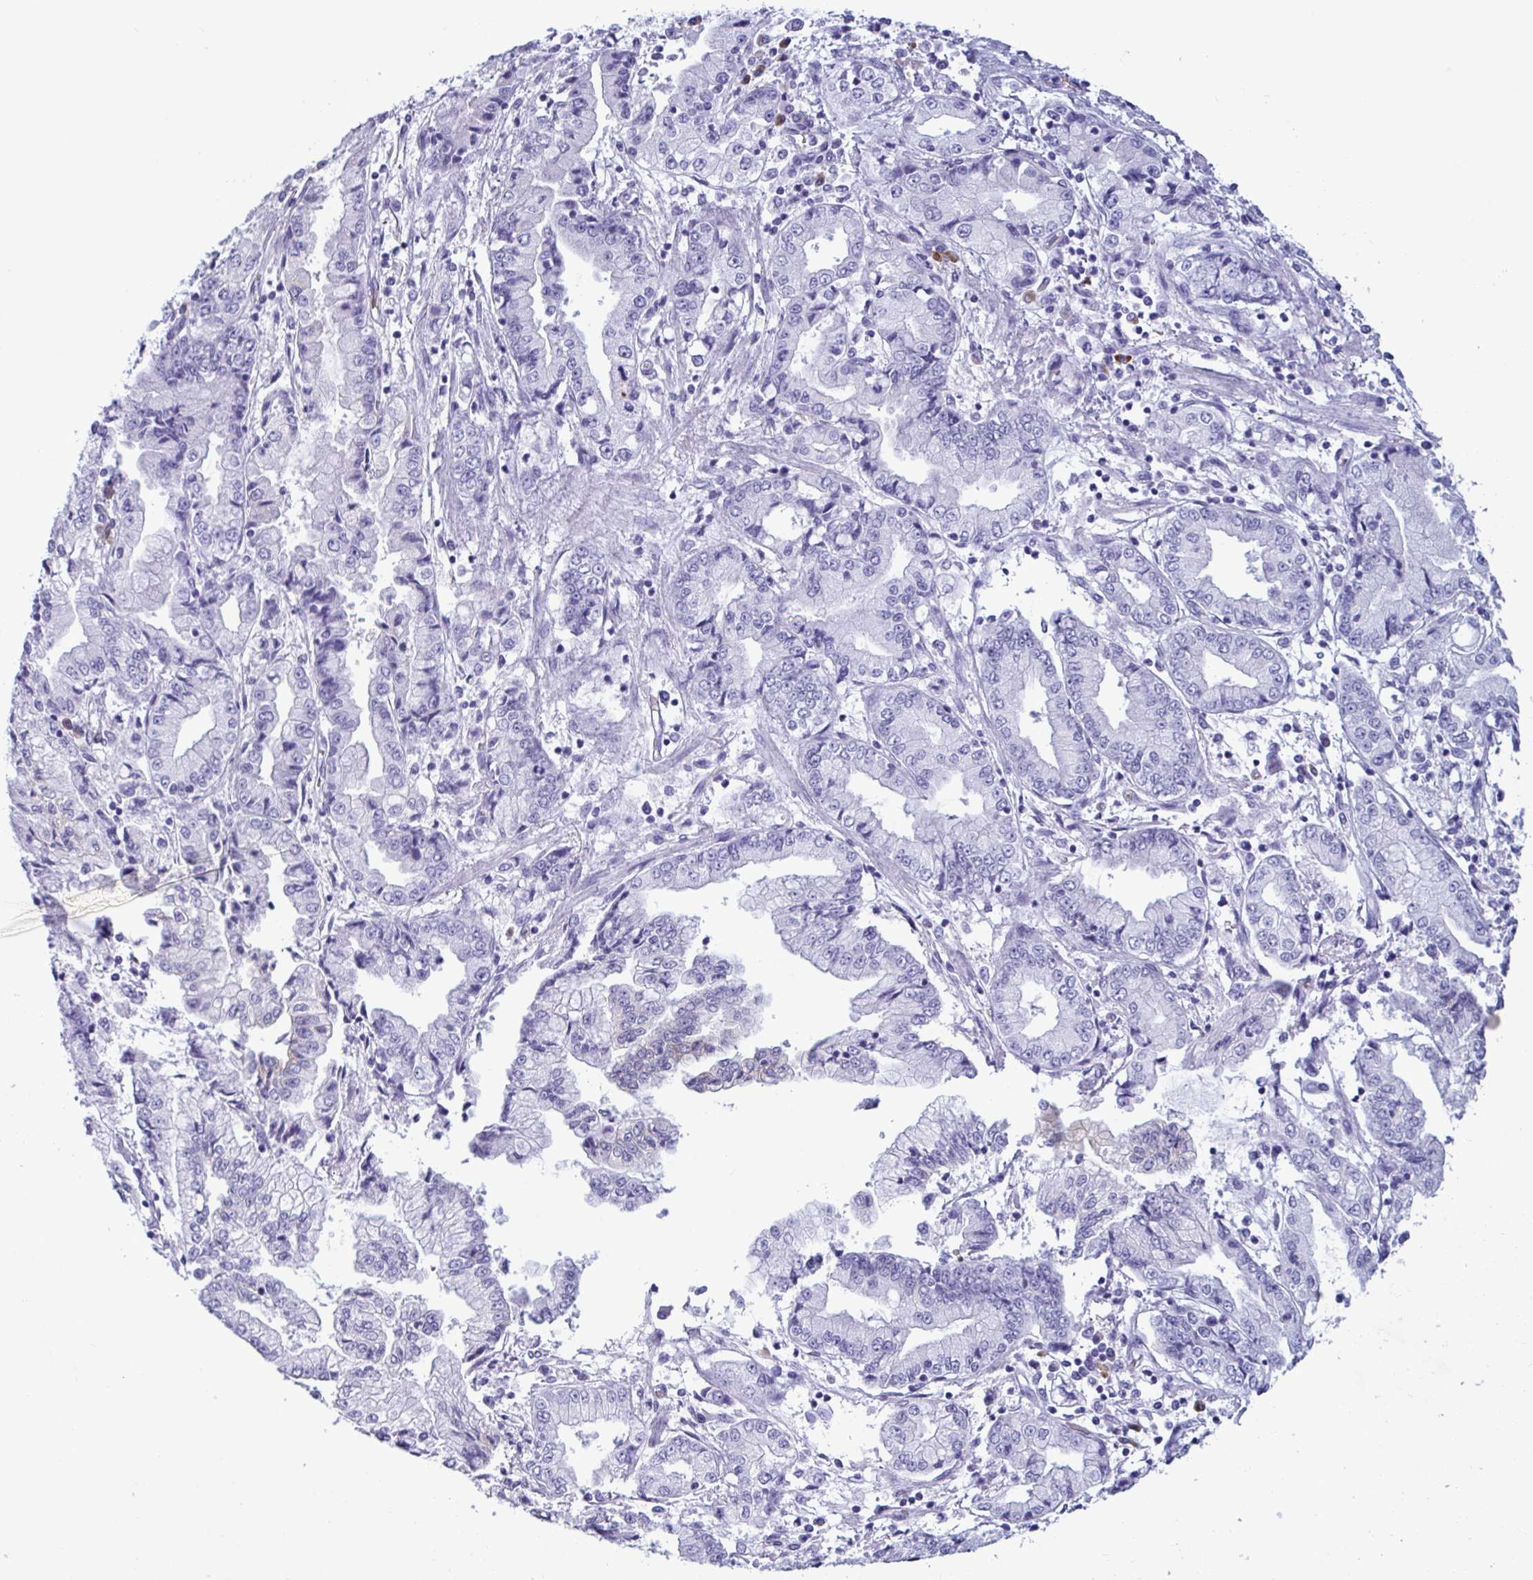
{"staining": {"intensity": "negative", "quantity": "none", "location": "none"}, "tissue": "stomach cancer", "cell_type": "Tumor cells", "image_type": "cancer", "snomed": [{"axis": "morphology", "description": "Adenocarcinoma, NOS"}, {"axis": "topography", "description": "Stomach, upper"}], "caption": "Image shows no protein positivity in tumor cells of stomach cancer tissue. (Stains: DAB (3,3'-diaminobenzidine) immunohistochemistry with hematoxylin counter stain, Microscopy: brightfield microscopy at high magnification).", "gene": "SLC2A1", "patient": {"sex": "female", "age": 74}}